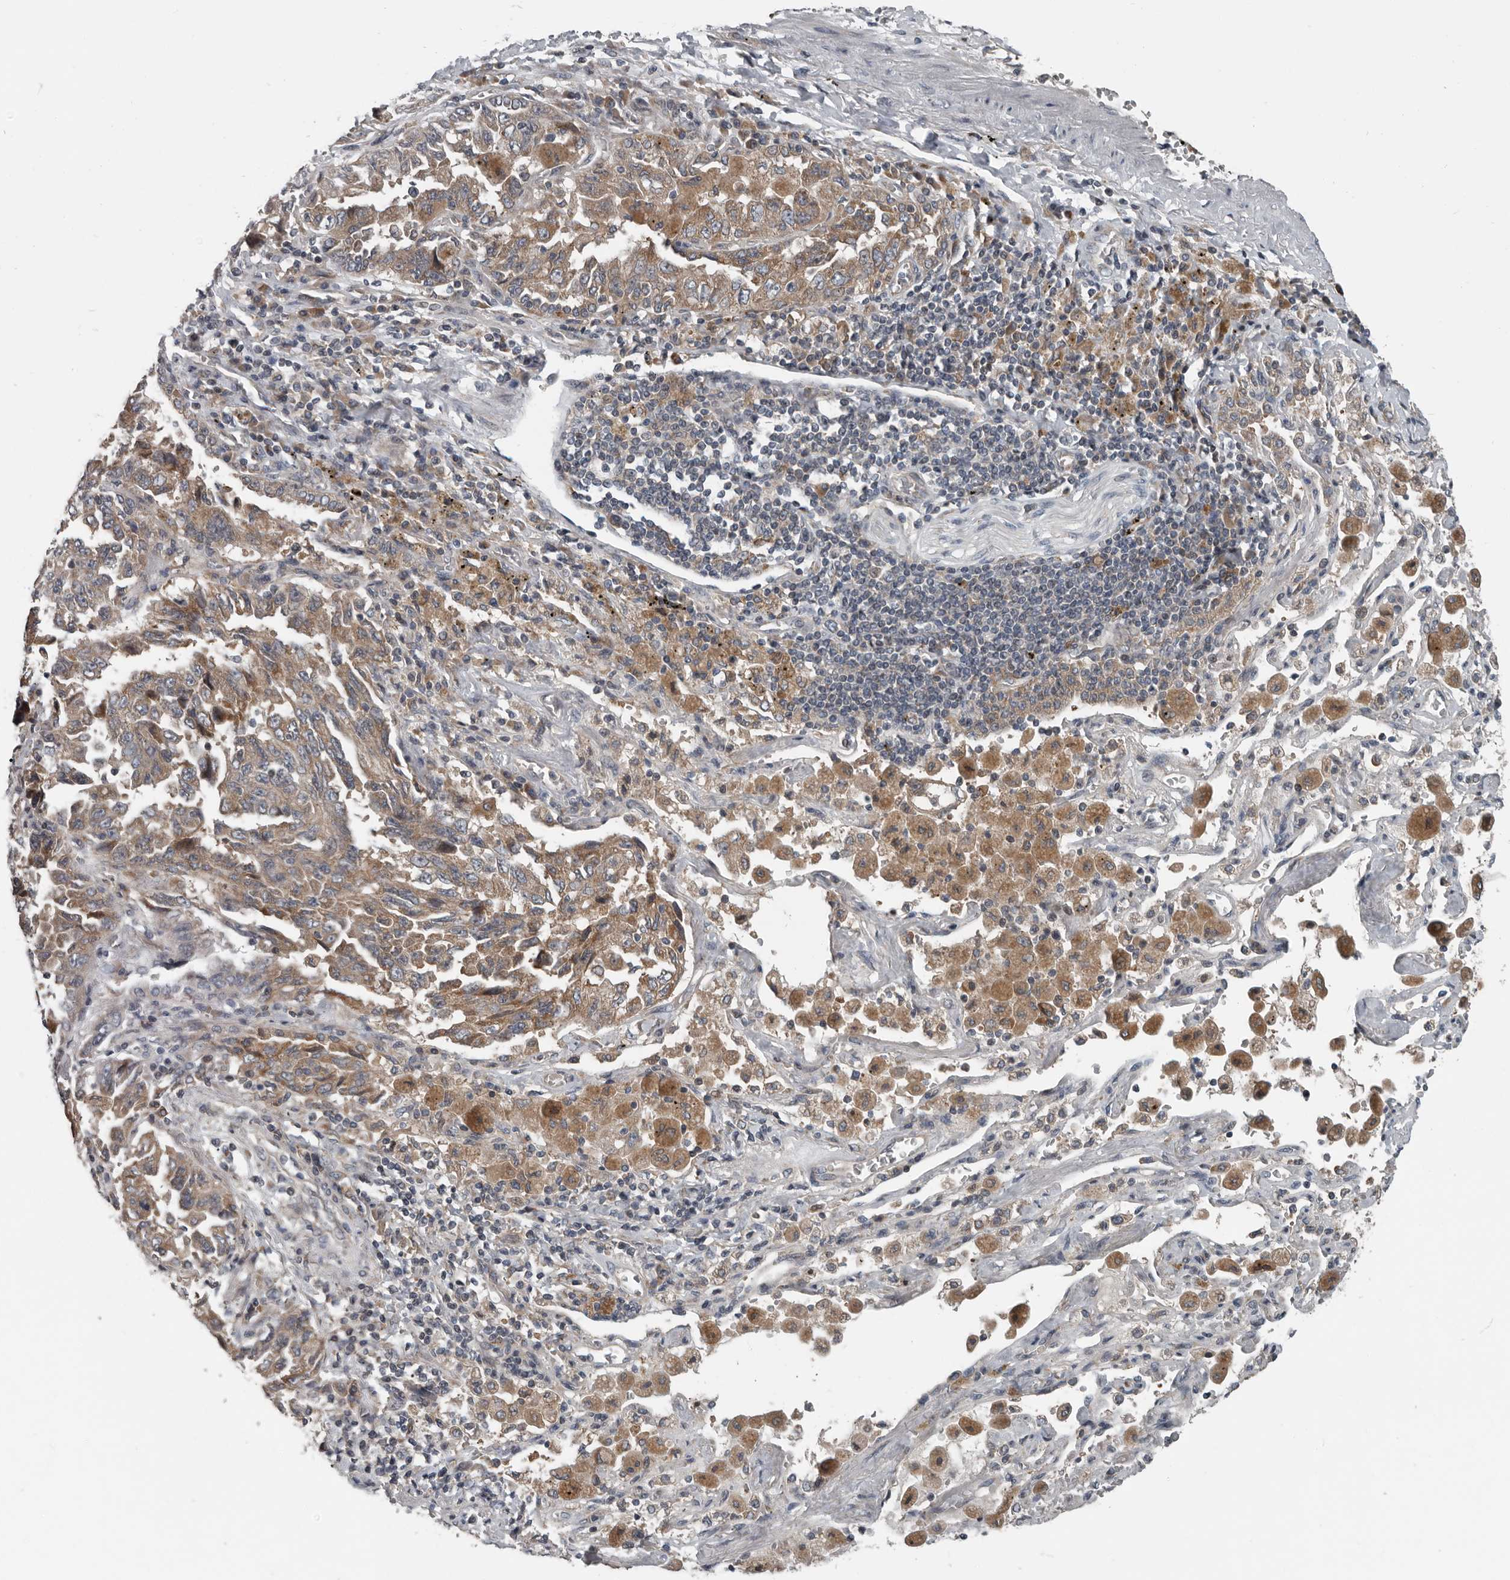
{"staining": {"intensity": "moderate", "quantity": "25%-75%", "location": "cytoplasmic/membranous"}, "tissue": "lung cancer", "cell_type": "Tumor cells", "image_type": "cancer", "snomed": [{"axis": "morphology", "description": "Adenocarcinoma, NOS"}, {"axis": "topography", "description": "Lung"}], "caption": "The photomicrograph shows immunohistochemical staining of lung cancer. There is moderate cytoplasmic/membranous staining is seen in approximately 25%-75% of tumor cells.", "gene": "TMEM199", "patient": {"sex": "female", "age": 51}}